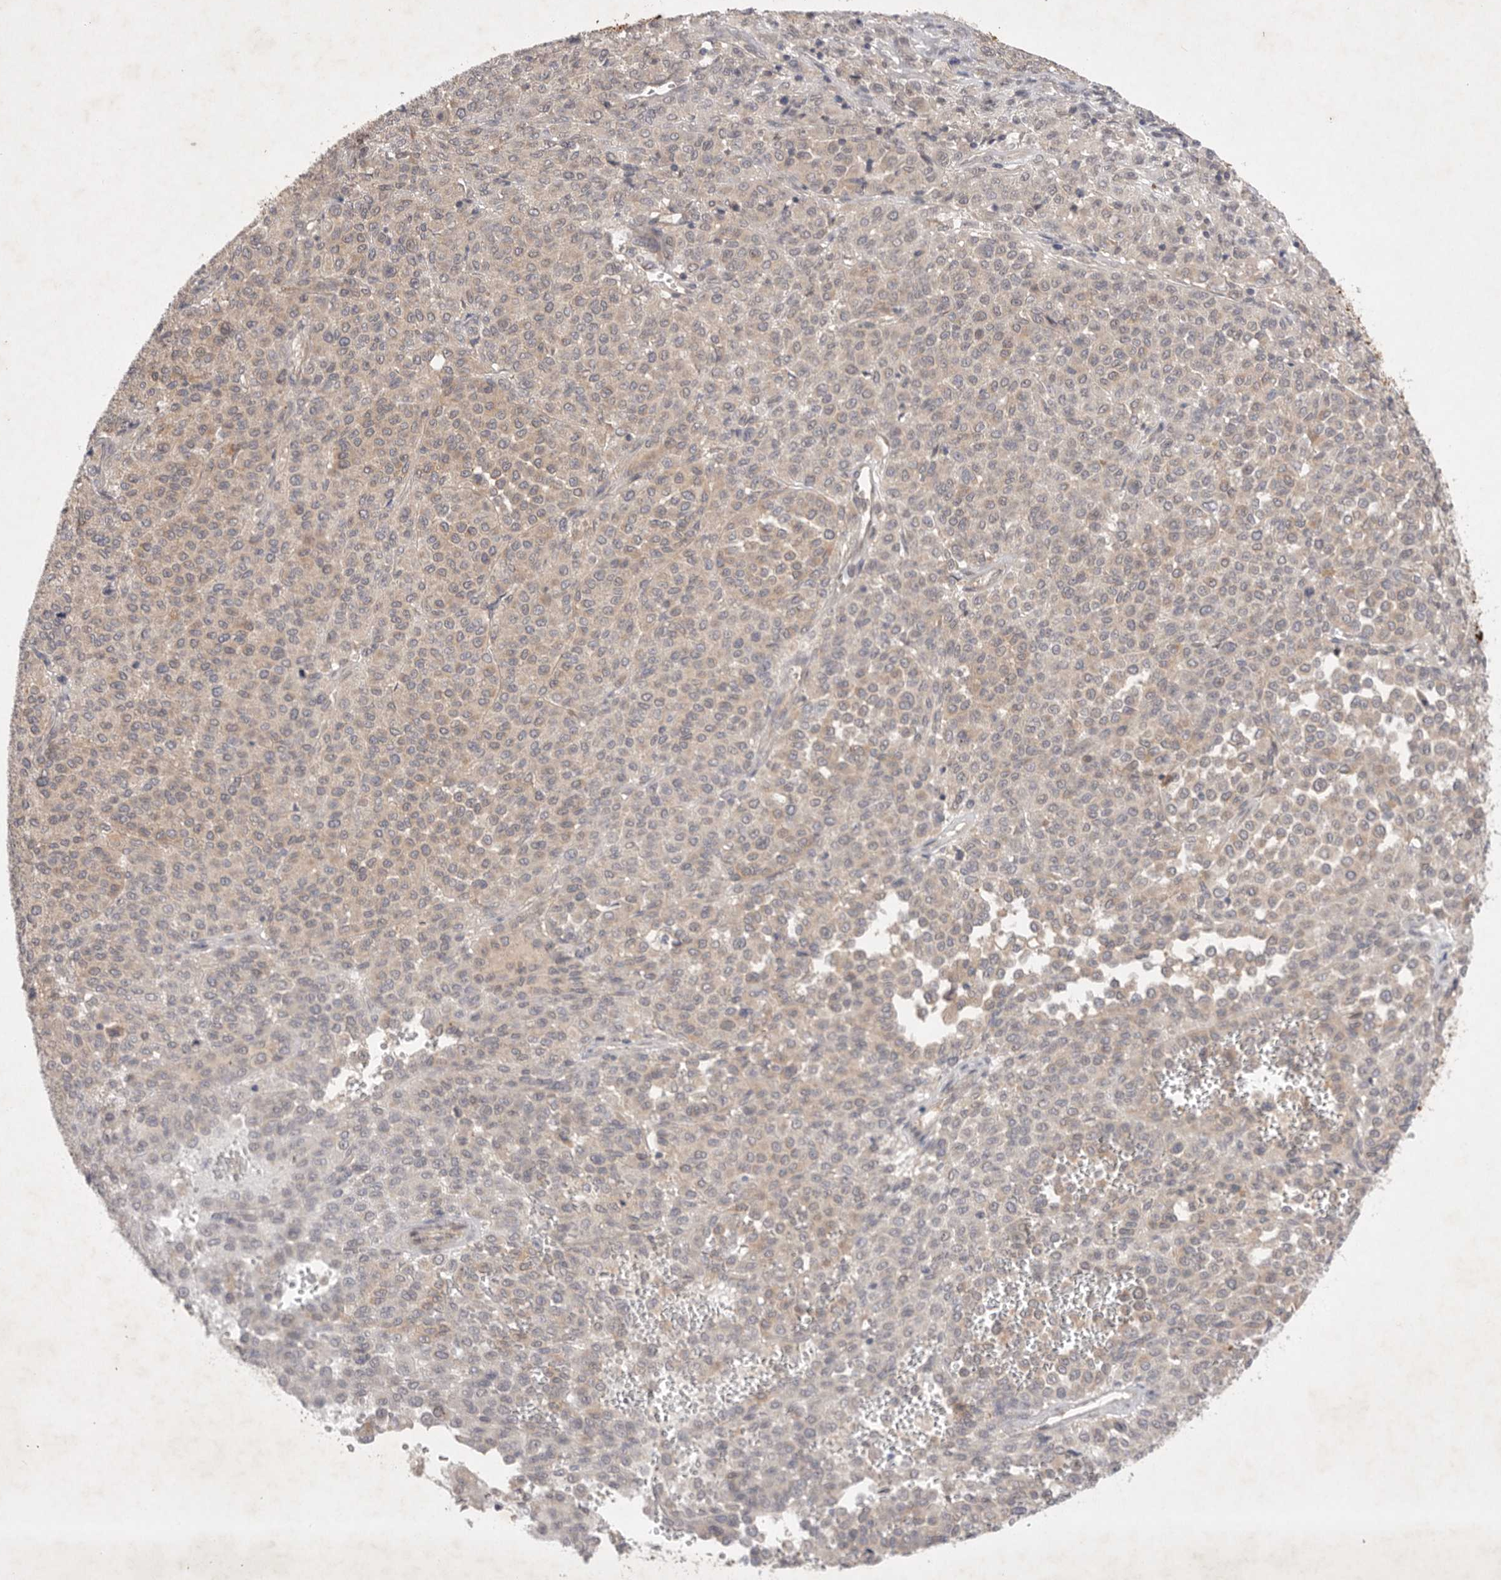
{"staining": {"intensity": "weak", "quantity": "25%-75%", "location": "cytoplasmic/membranous"}, "tissue": "melanoma", "cell_type": "Tumor cells", "image_type": "cancer", "snomed": [{"axis": "morphology", "description": "Malignant melanoma, Metastatic site"}, {"axis": "topography", "description": "Pancreas"}], "caption": "Malignant melanoma (metastatic site) stained for a protein exhibits weak cytoplasmic/membranous positivity in tumor cells.", "gene": "PTPDC1", "patient": {"sex": "female", "age": 30}}